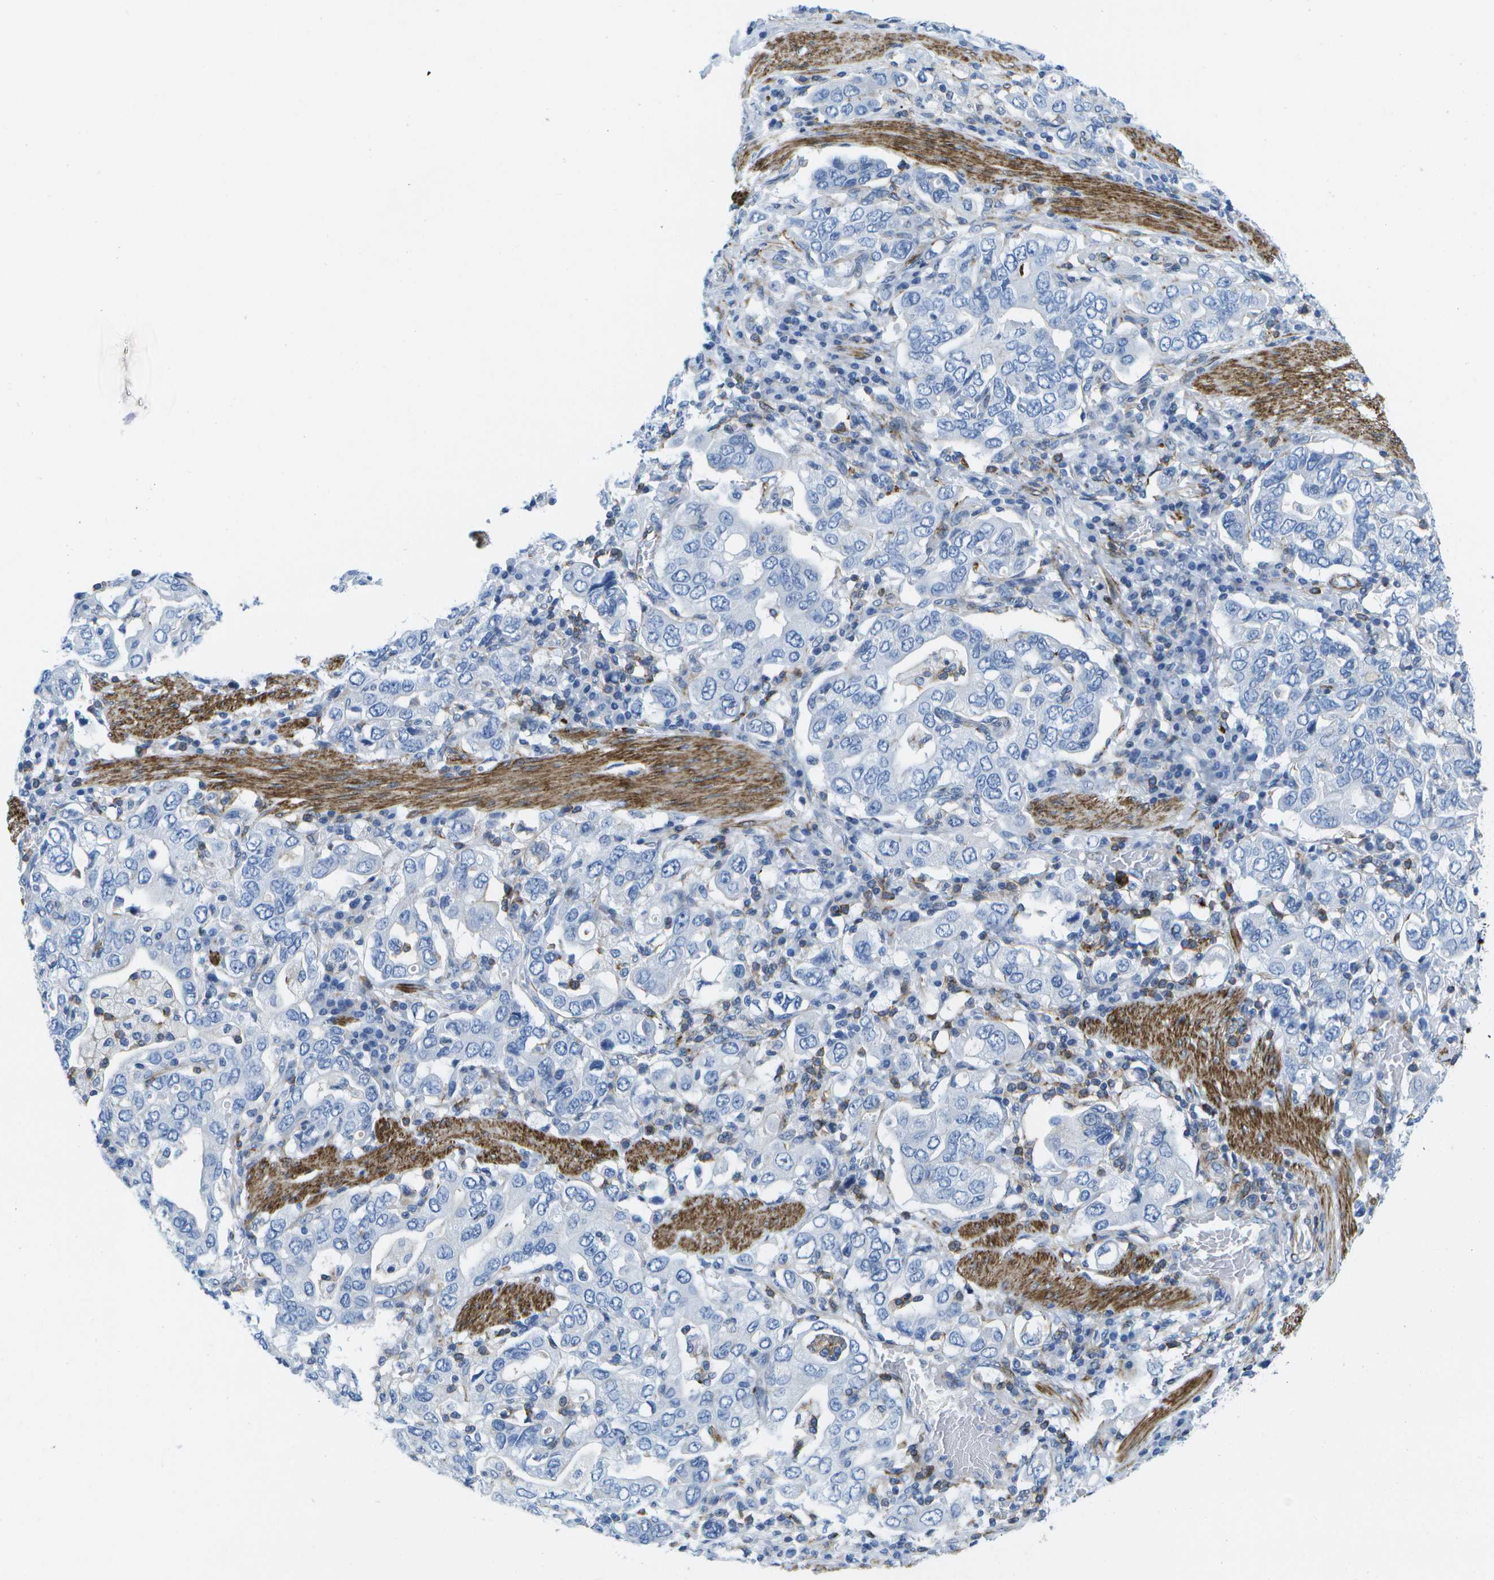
{"staining": {"intensity": "negative", "quantity": "none", "location": "none"}, "tissue": "stomach cancer", "cell_type": "Tumor cells", "image_type": "cancer", "snomed": [{"axis": "morphology", "description": "Adenocarcinoma, NOS"}, {"axis": "topography", "description": "Stomach, upper"}], "caption": "There is no significant staining in tumor cells of stomach adenocarcinoma.", "gene": "ADGRG6", "patient": {"sex": "male", "age": 62}}